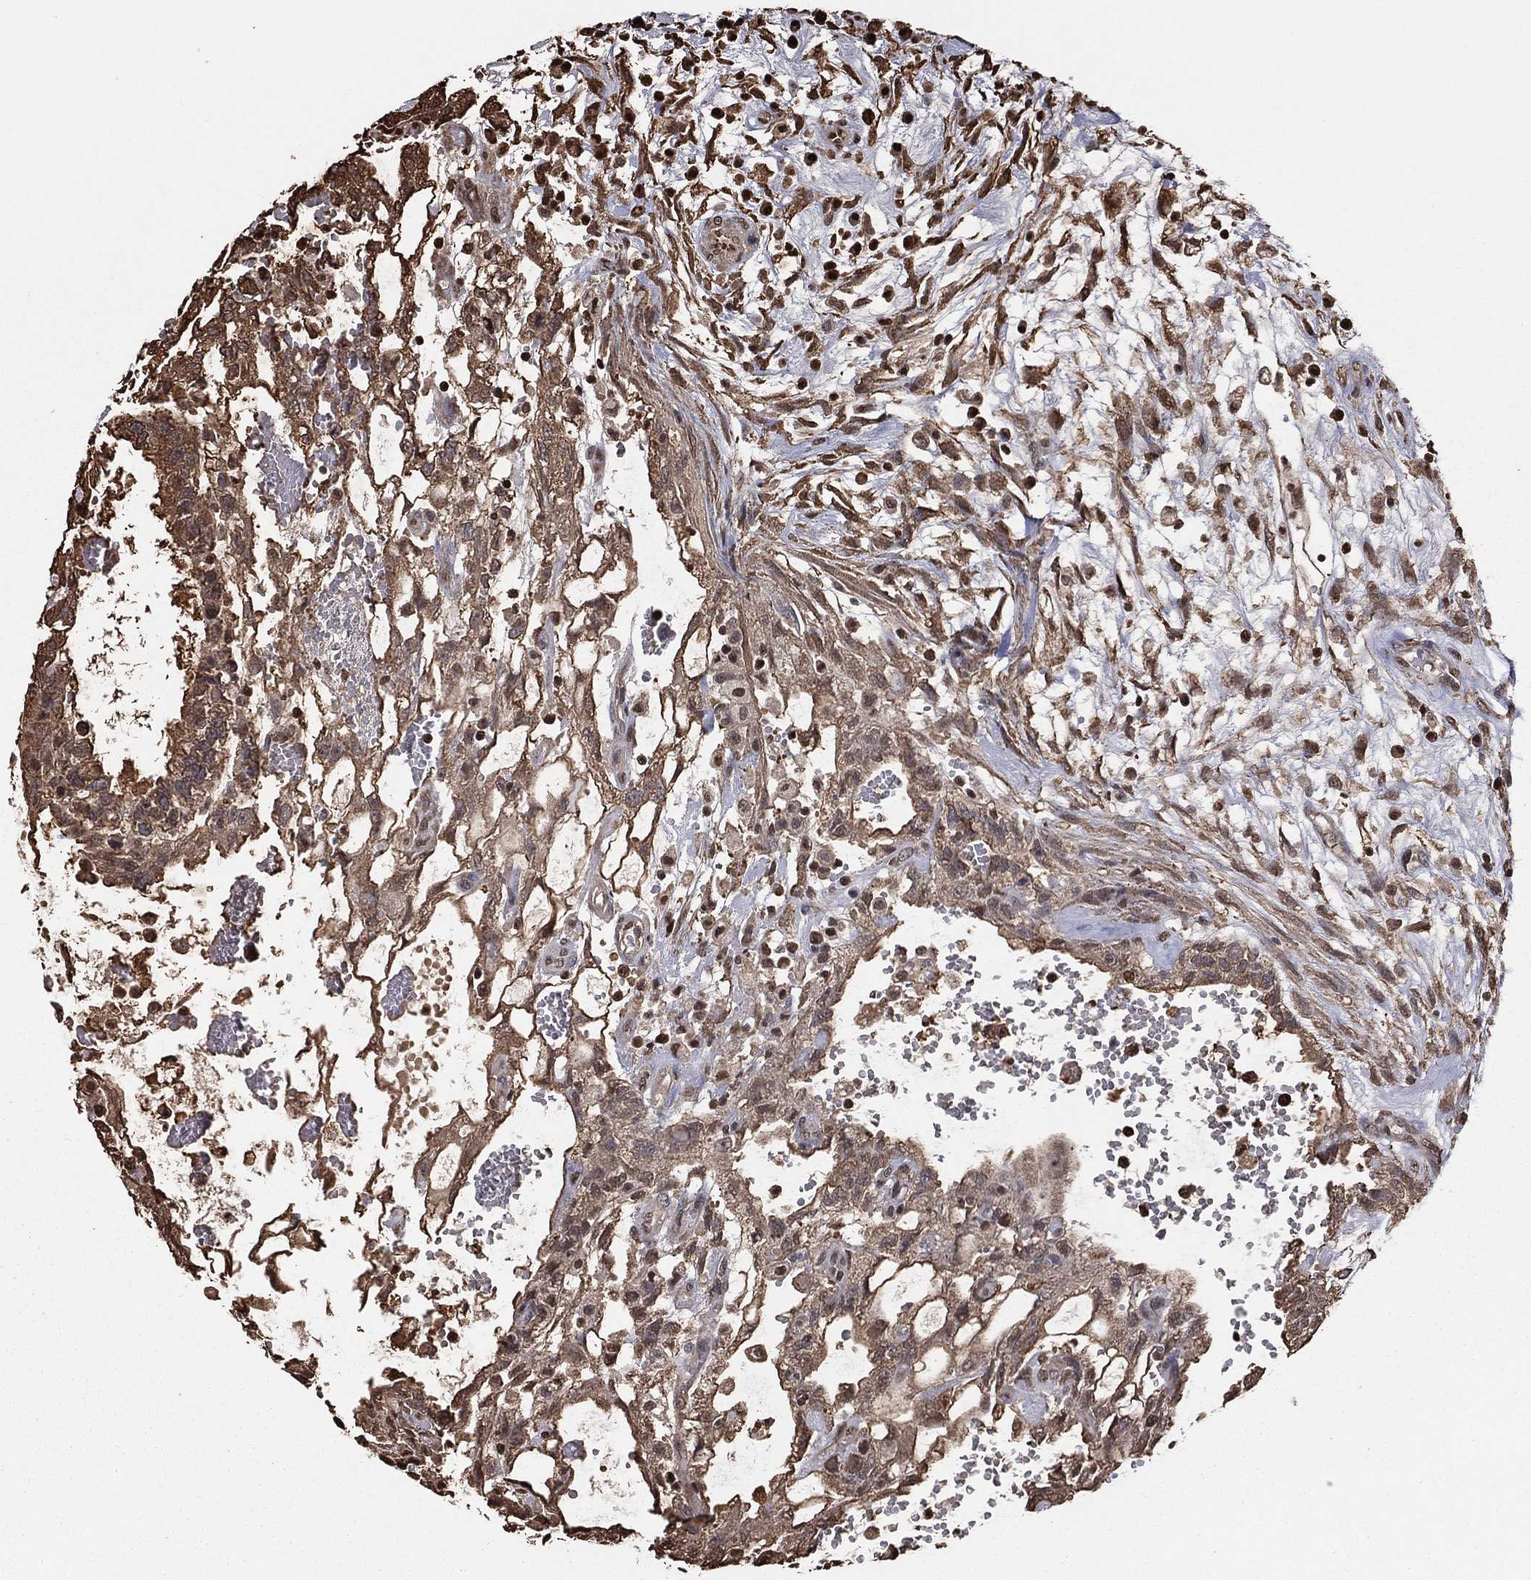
{"staining": {"intensity": "moderate", "quantity": ">75%", "location": "cytoplasmic/membranous,nuclear"}, "tissue": "testis cancer", "cell_type": "Tumor cells", "image_type": "cancer", "snomed": [{"axis": "morphology", "description": "Normal tissue, NOS"}, {"axis": "morphology", "description": "Carcinoma, Embryonal, NOS"}, {"axis": "topography", "description": "Testis"}, {"axis": "topography", "description": "Epididymis"}], "caption": "Brown immunohistochemical staining in human testis cancer (embryonal carcinoma) shows moderate cytoplasmic/membranous and nuclear expression in about >75% of tumor cells.", "gene": "GAPDH", "patient": {"sex": "male", "age": 32}}